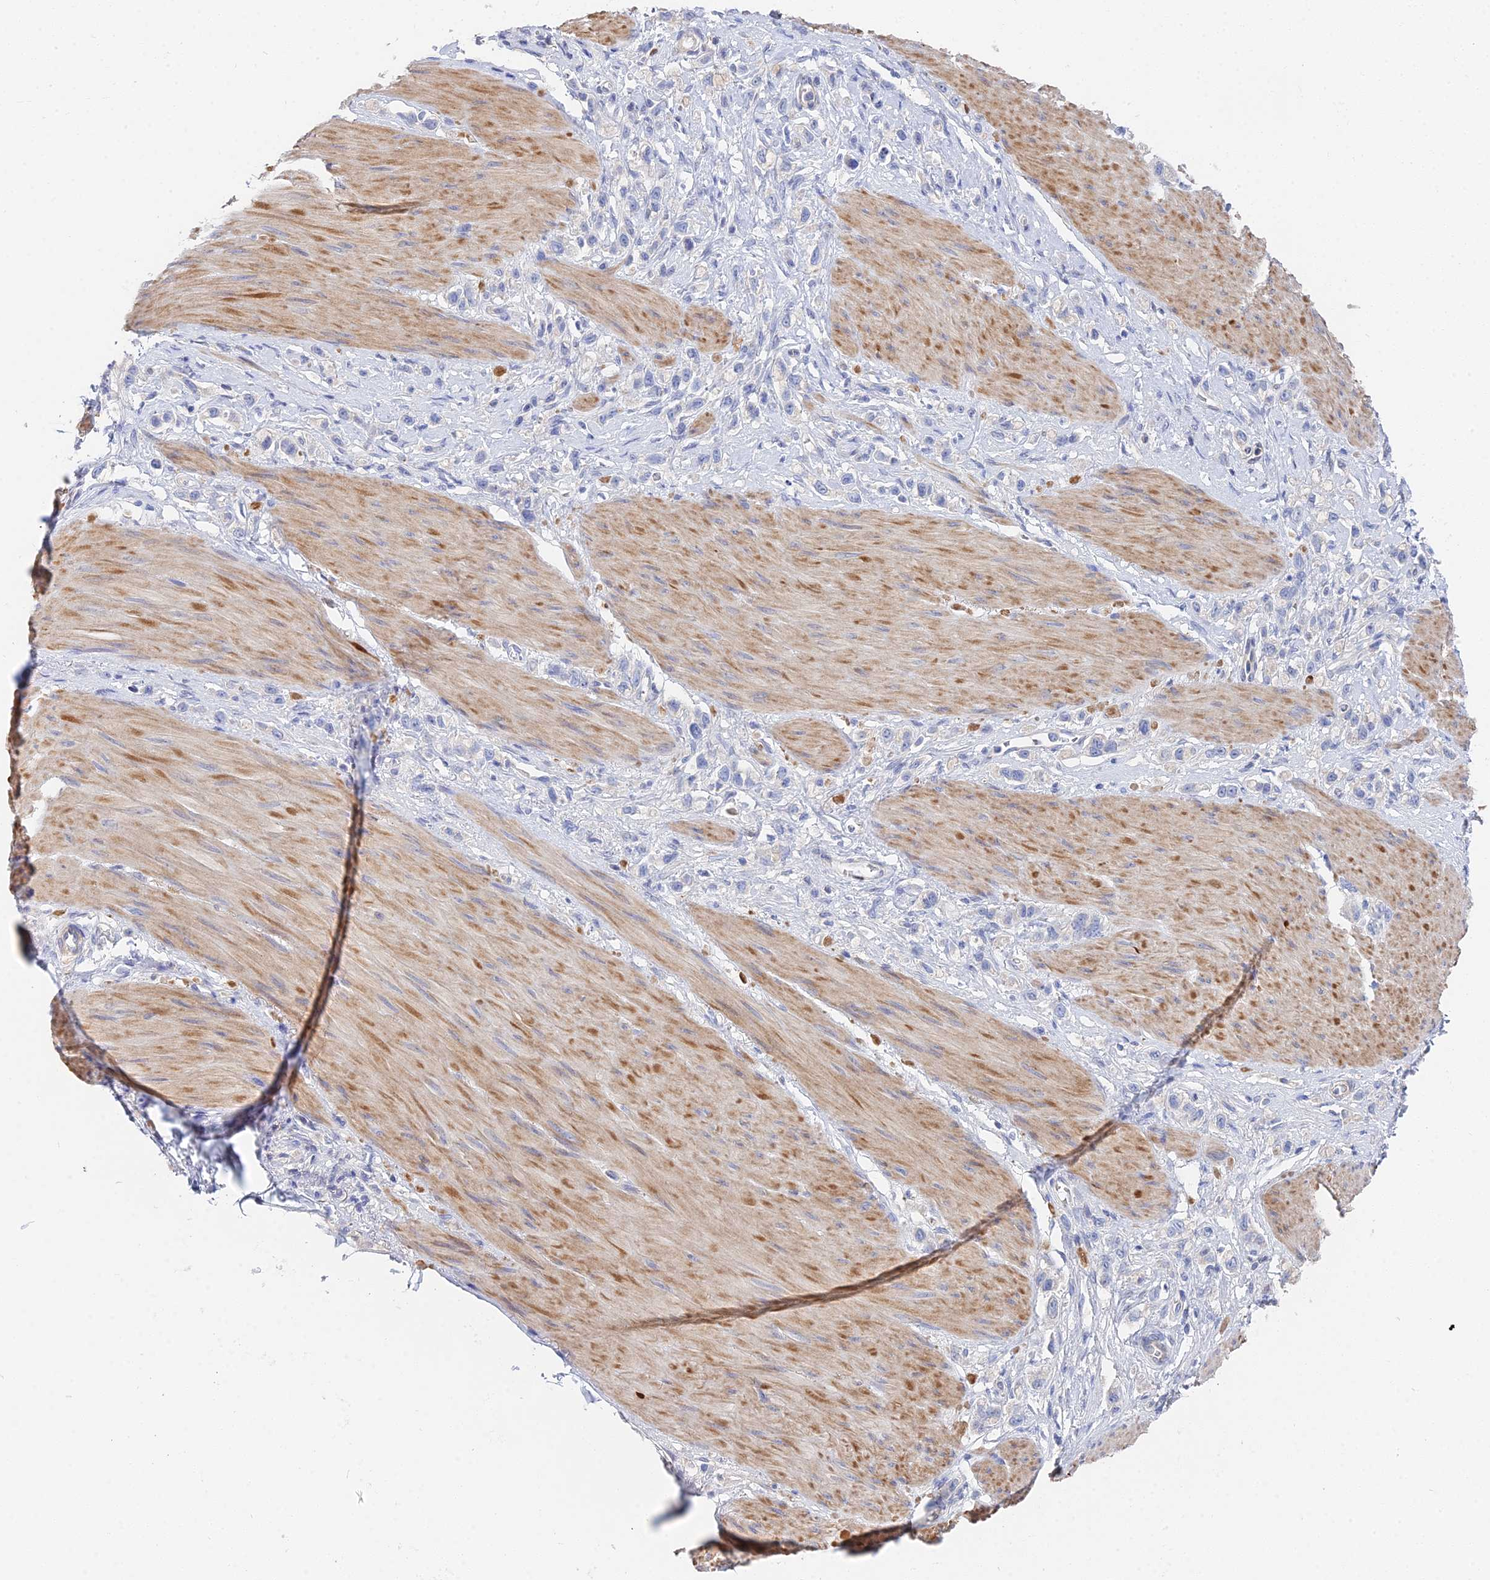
{"staining": {"intensity": "negative", "quantity": "none", "location": "none"}, "tissue": "stomach cancer", "cell_type": "Tumor cells", "image_type": "cancer", "snomed": [{"axis": "morphology", "description": "Adenocarcinoma, NOS"}, {"axis": "topography", "description": "Stomach"}], "caption": "The photomicrograph demonstrates no significant staining in tumor cells of adenocarcinoma (stomach).", "gene": "DNAH14", "patient": {"sex": "female", "age": 65}}